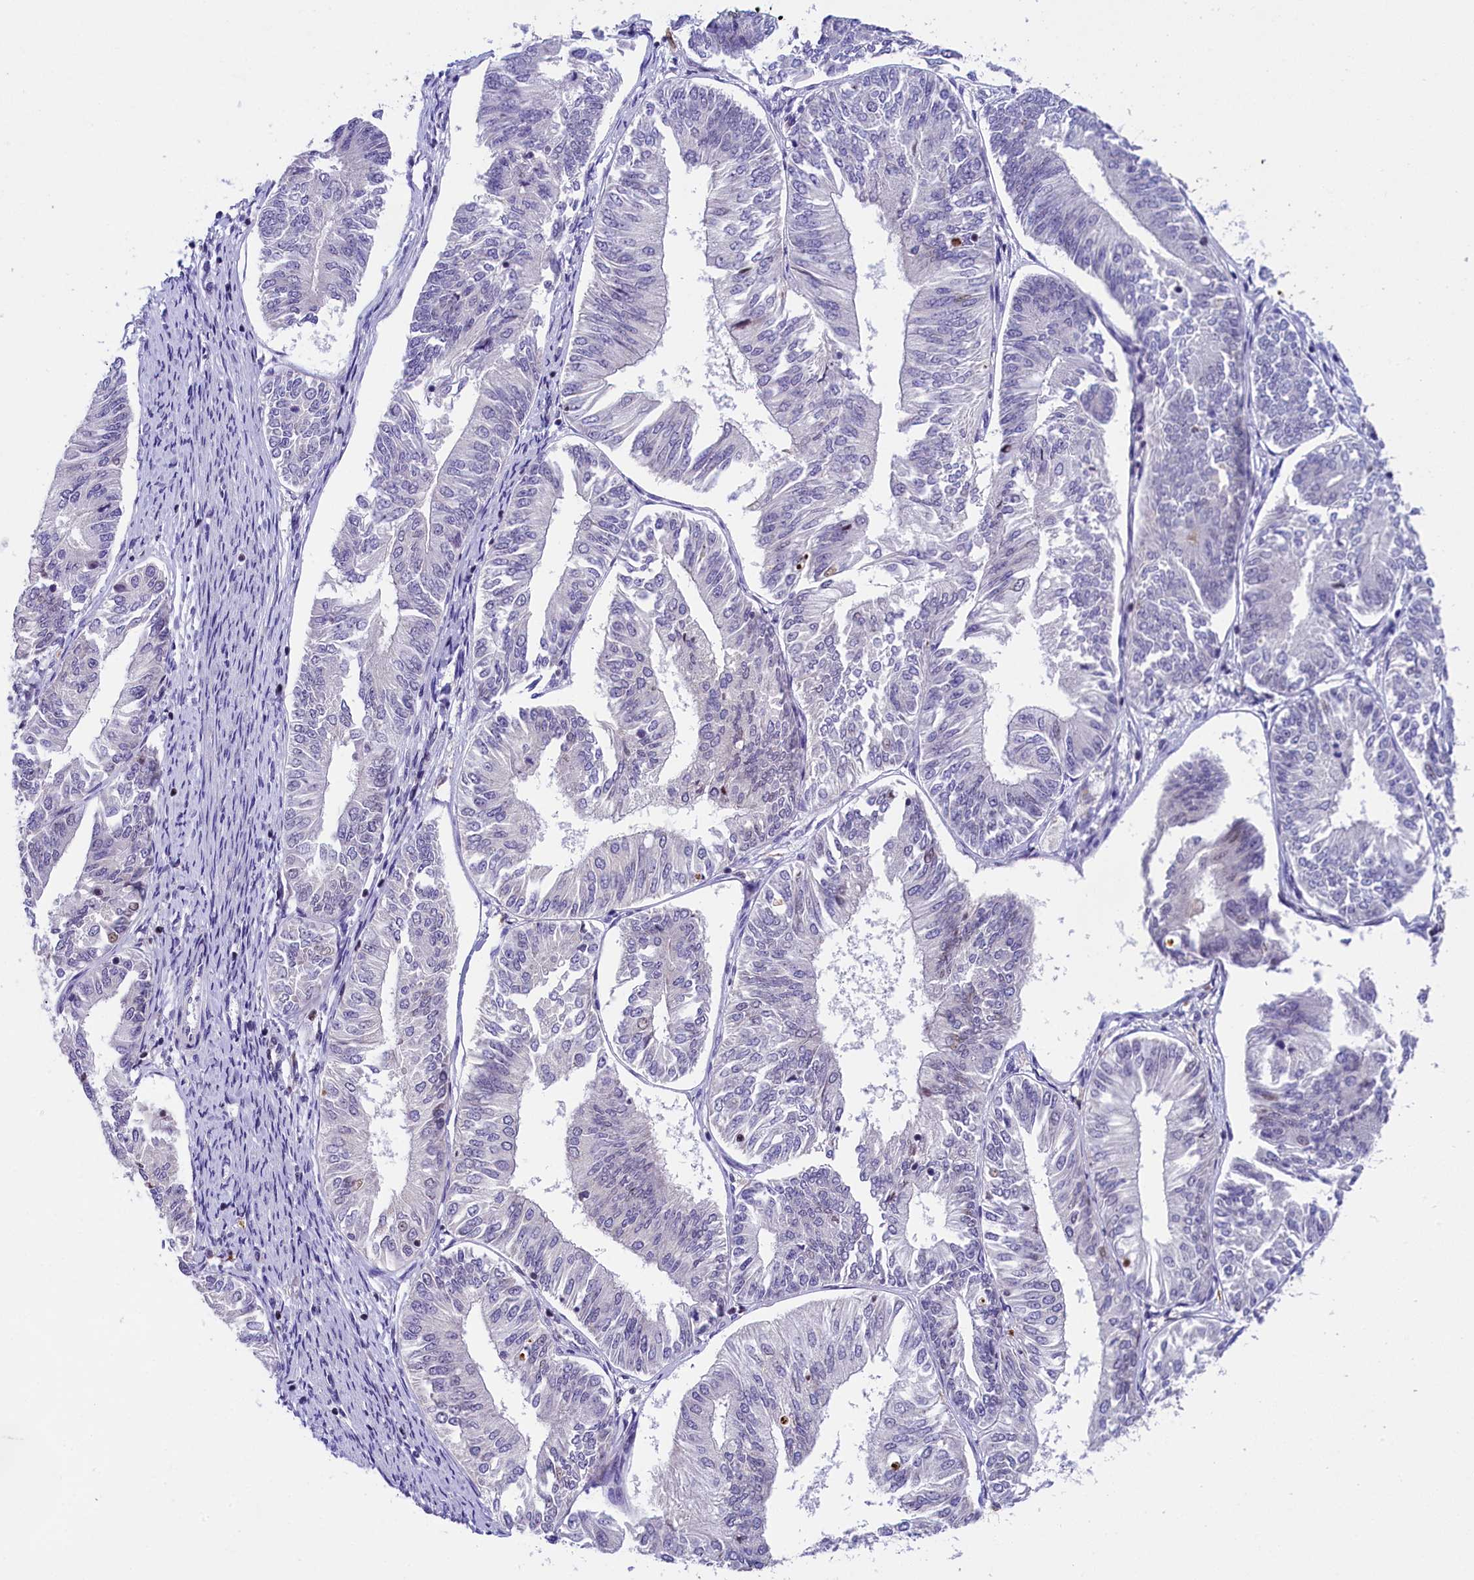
{"staining": {"intensity": "moderate", "quantity": "<25%", "location": "nuclear"}, "tissue": "endometrial cancer", "cell_type": "Tumor cells", "image_type": "cancer", "snomed": [{"axis": "morphology", "description": "Adenocarcinoma, NOS"}, {"axis": "topography", "description": "Endometrium"}], "caption": "DAB immunohistochemical staining of human endometrial cancer (adenocarcinoma) shows moderate nuclear protein staining in about <25% of tumor cells.", "gene": "CDYL2", "patient": {"sex": "female", "age": 58}}